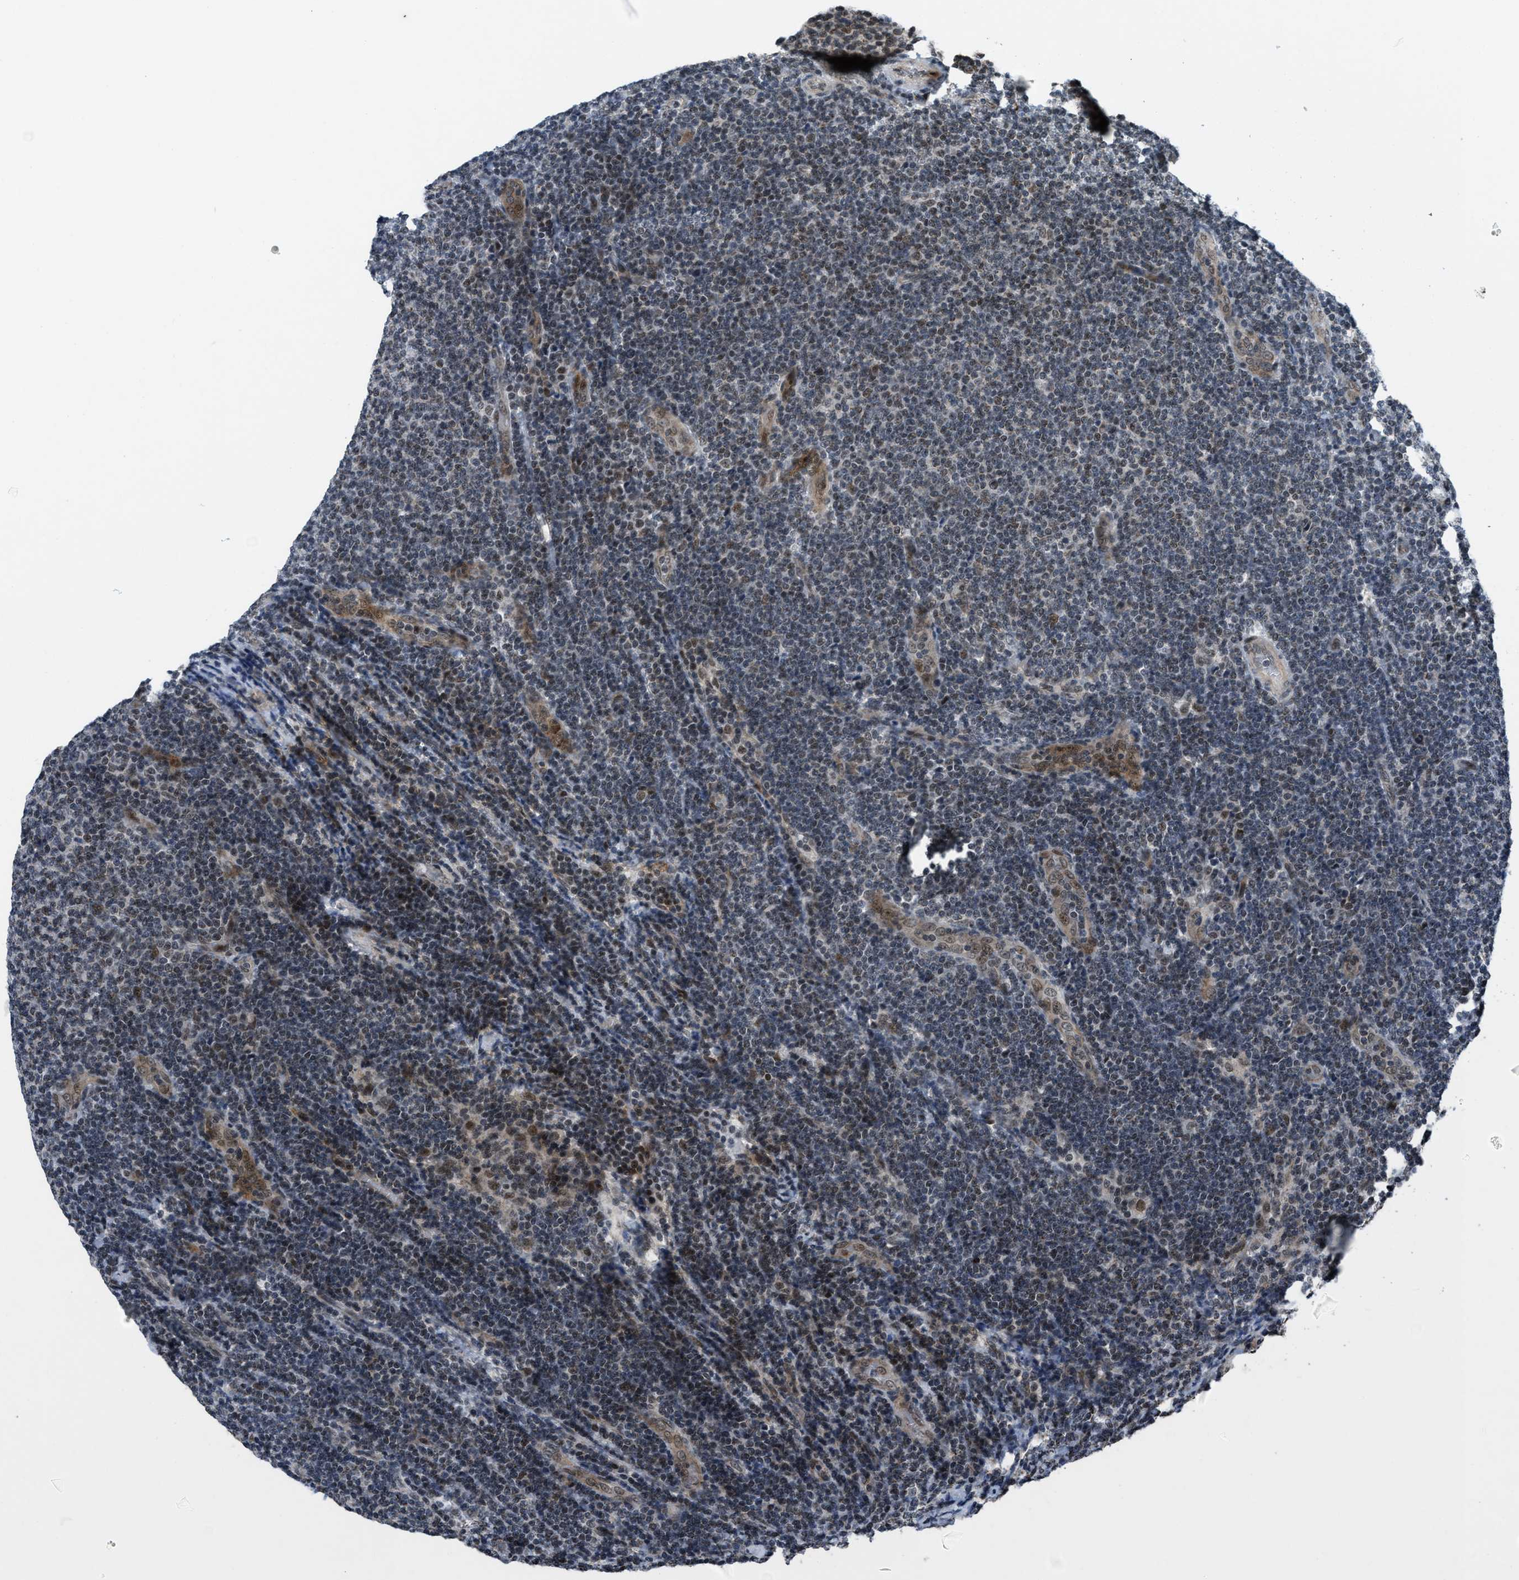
{"staining": {"intensity": "weak", "quantity": "25%-75%", "location": "nuclear"}, "tissue": "lymphoma", "cell_type": "Tumor cells", "image_type": "cancer", "snomed": [{"axis": "morphology", "description": "Malignant lymphoma, non-Hodgkin's type, Low grade"}, {"axis": "topography", "description": "Lymph node"}], "caption": "Protein staining of malignant lymphoma, non-Hodgkin's type (low-grade) tissue reveals weak nuclear staining in about 25%-75% of tumor cells.", "gene": "ZNHIT1", "patient": {"sex": "male", "age": 66}}